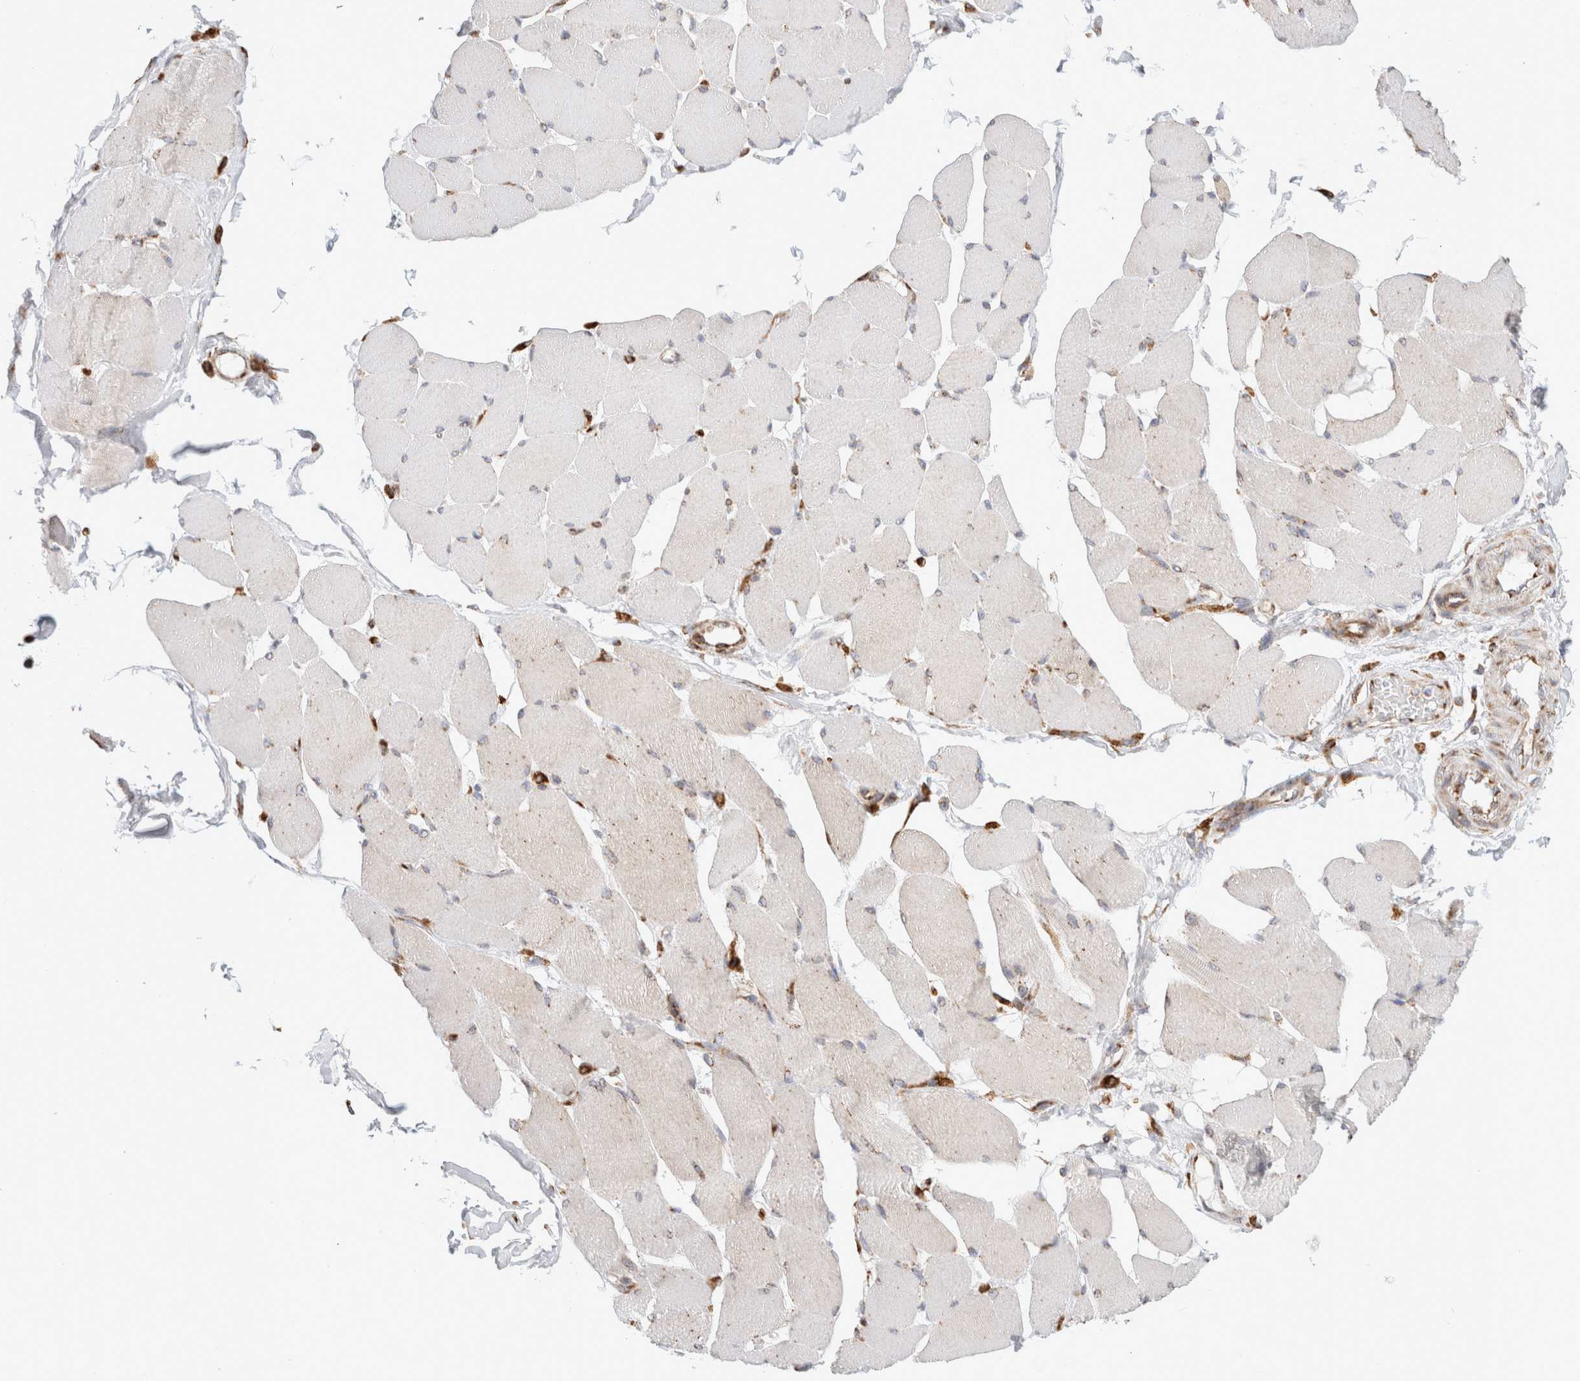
{"staining": {"intensity": "negative", "quantity": "none", "location": "none"}, "tissue": "skeletal muscle", "cell_type": "Myocytes", "image_type": "normal", "snomed": [{"axis": "morphology", "description": "Normal tissue, NOS"}, {"axis": "topography", "description": "Skin"}, {"axis": "topography", "description": "Skeletal muscle"}], "caption": "High power microscopy histopathology image of an immunohistochemistry histopathology image of unremarkable skeletal muscle, revealing no significant positivity in myocytes.", "gene": "MCFD2", "patient": {"sex": "male", "age": 83}}